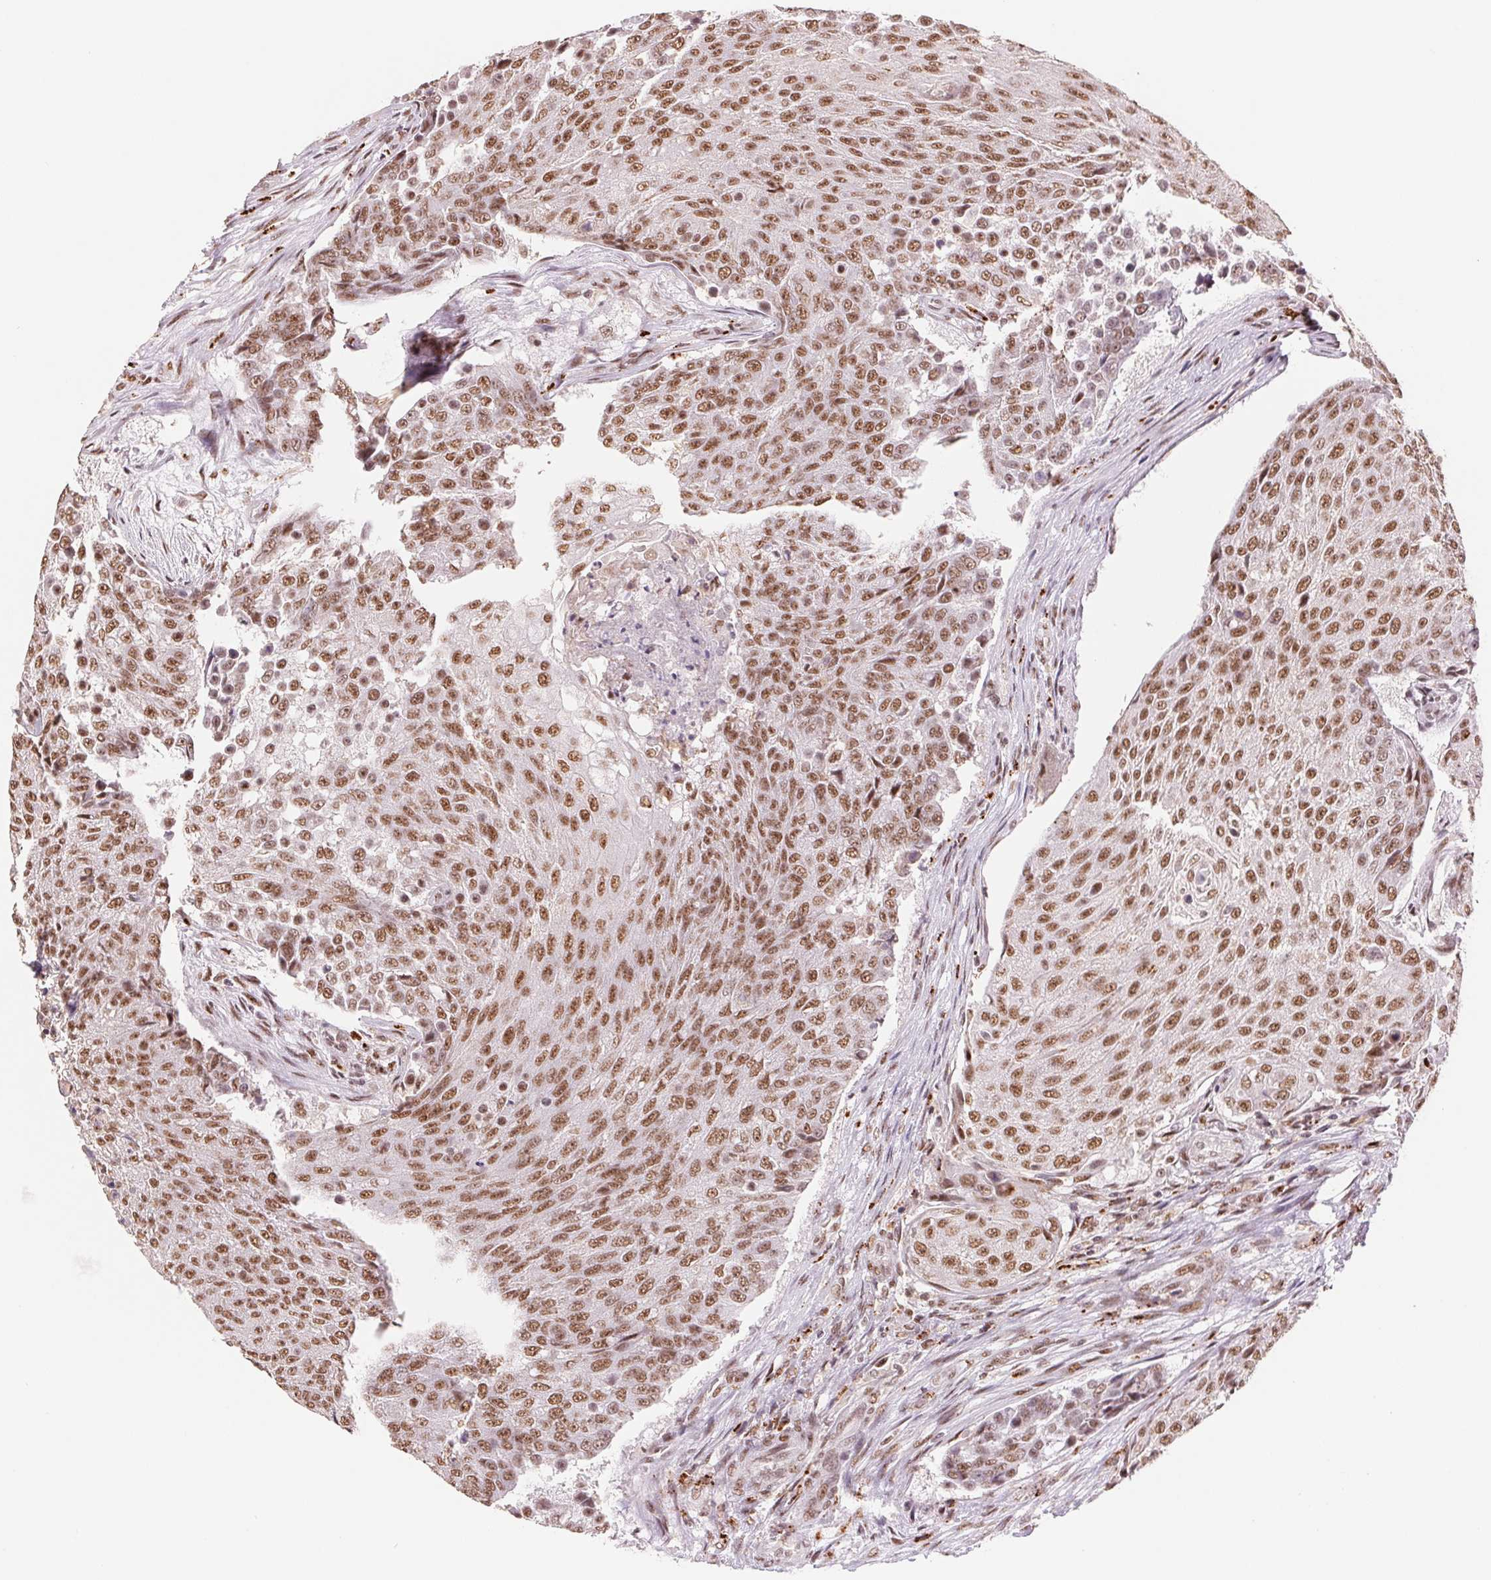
{"staining": {"intensity": "strong", "quantity": ">75%", "location": "nuclear"}, "tissue": "urothelial cancer", "cell_type": "Tumor cells", "image_type": "cancer", "snomed": [{"axis": "morphology", "description": "Urothelial carcinoma, High grade"}, {"axis": "topography", "description": "Urinary bladder"}], "caption": "Urothelial cancer stained with a brown dye displays strong nuclear positive positivity in approximately >75% of tumor cells.", "gene": "SREK1", "patient": {"sex": "female", "age": 63}}